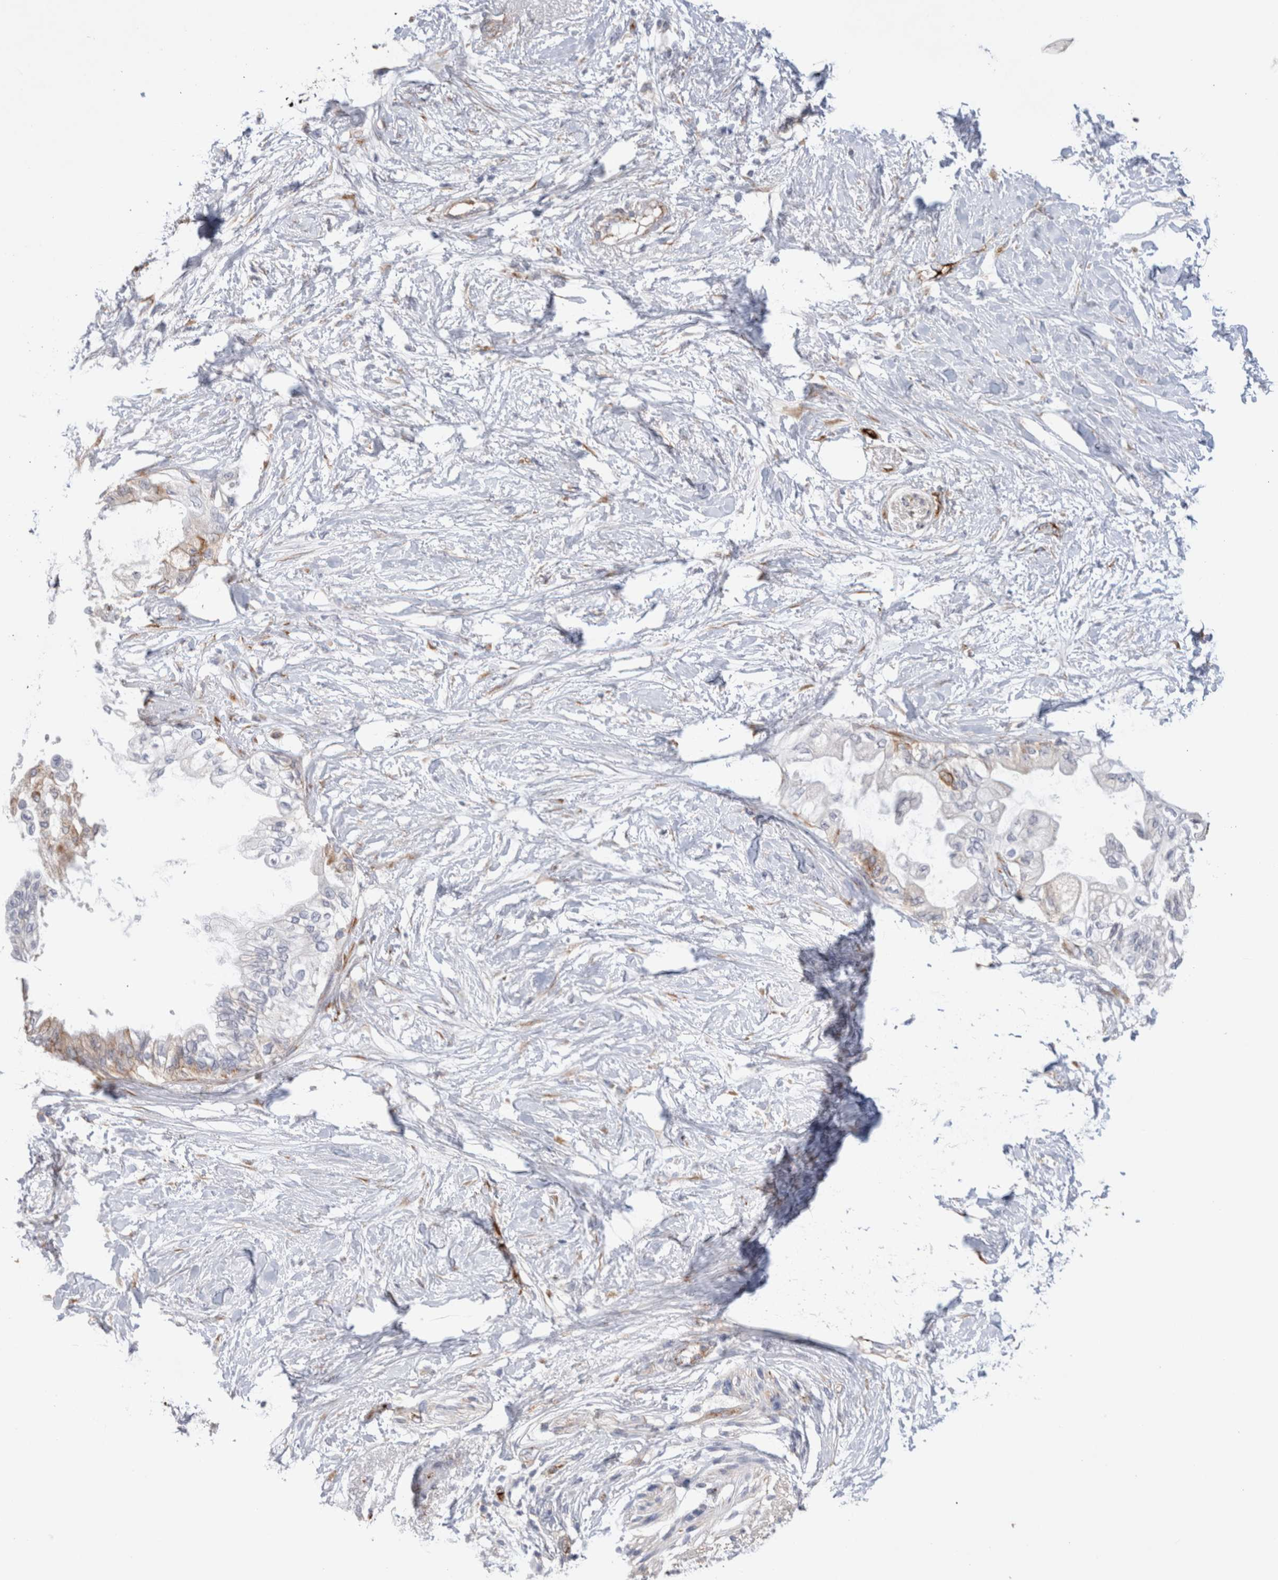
{"staining": {"intensity": "moderate", "quantity": "<25%", "location": "cytoplasmic/membranous"}, "tissue": "pancreatic cancer", "cell_type": "Tumor cells", "image_type": "cancer", "snomed": [{"axis": "morphology", "description": "Normal tissue, NOS"}, {"axis": "morphology", "description": "Adenocarcinoma, NOS"}, {"axis": "topography", "description": "Pancreas"}, {"axis": "topography", "description": "Duodenum"}], "caption": "Immunohistochemistry photomicrograph of neoplastic tissue: pancreatic cancer (adenocarcinoma) stained using IHC exhibits low levels of moderate protein expression localized specifically in the cytoplasmic/membranous of tumor cells, appearing as a cytoplasmic/membranous brown color.", "gene": "CNPY4", "patient": {"sex": "female", "age": 60}}